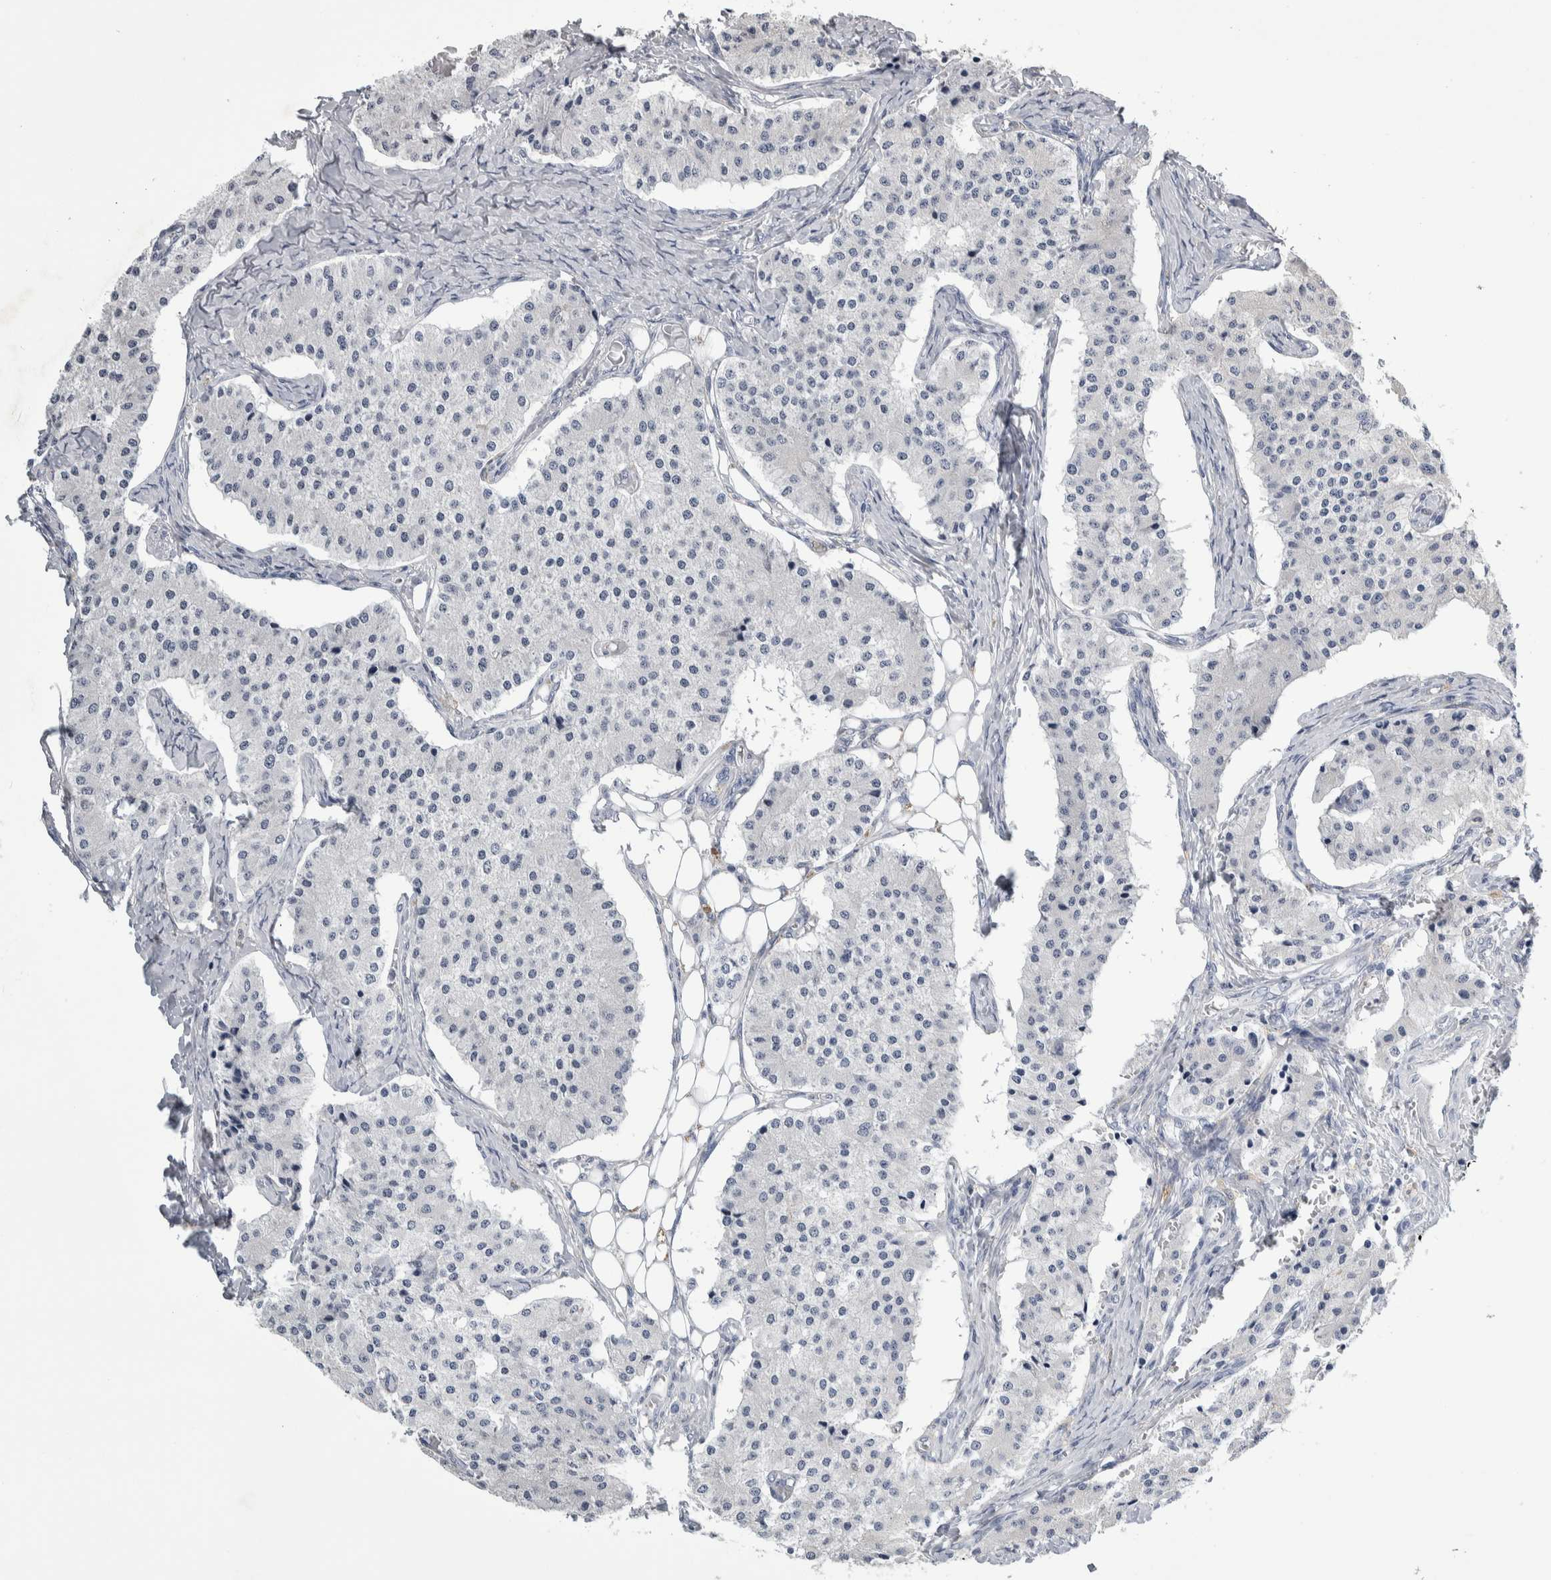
{"staining": {"intensity": "negative", "quantity": "none", "location": "none"}, "tissue": "carcinoid", "cell_type": "Tumor cells", "image_type": "cancer", "snomed": [{"axis": "morphology", "description": "Carcinoid, malignant, NOS"}, {"axis": "topography", "description": "Colon"}], "caption": "An immunohistochemistry (IHC) histopathology image of carcinoid is shown. There is no staining in tumor cells of carcinoid. (Stains: DAB (3,3'-diaminobenzidine) IHC with hematoxylin counter stain, Microscopy: brightfield microscopy at high magnification).", "gene": "SKAP2", "patient": {"sex": "female", "age": 52}}